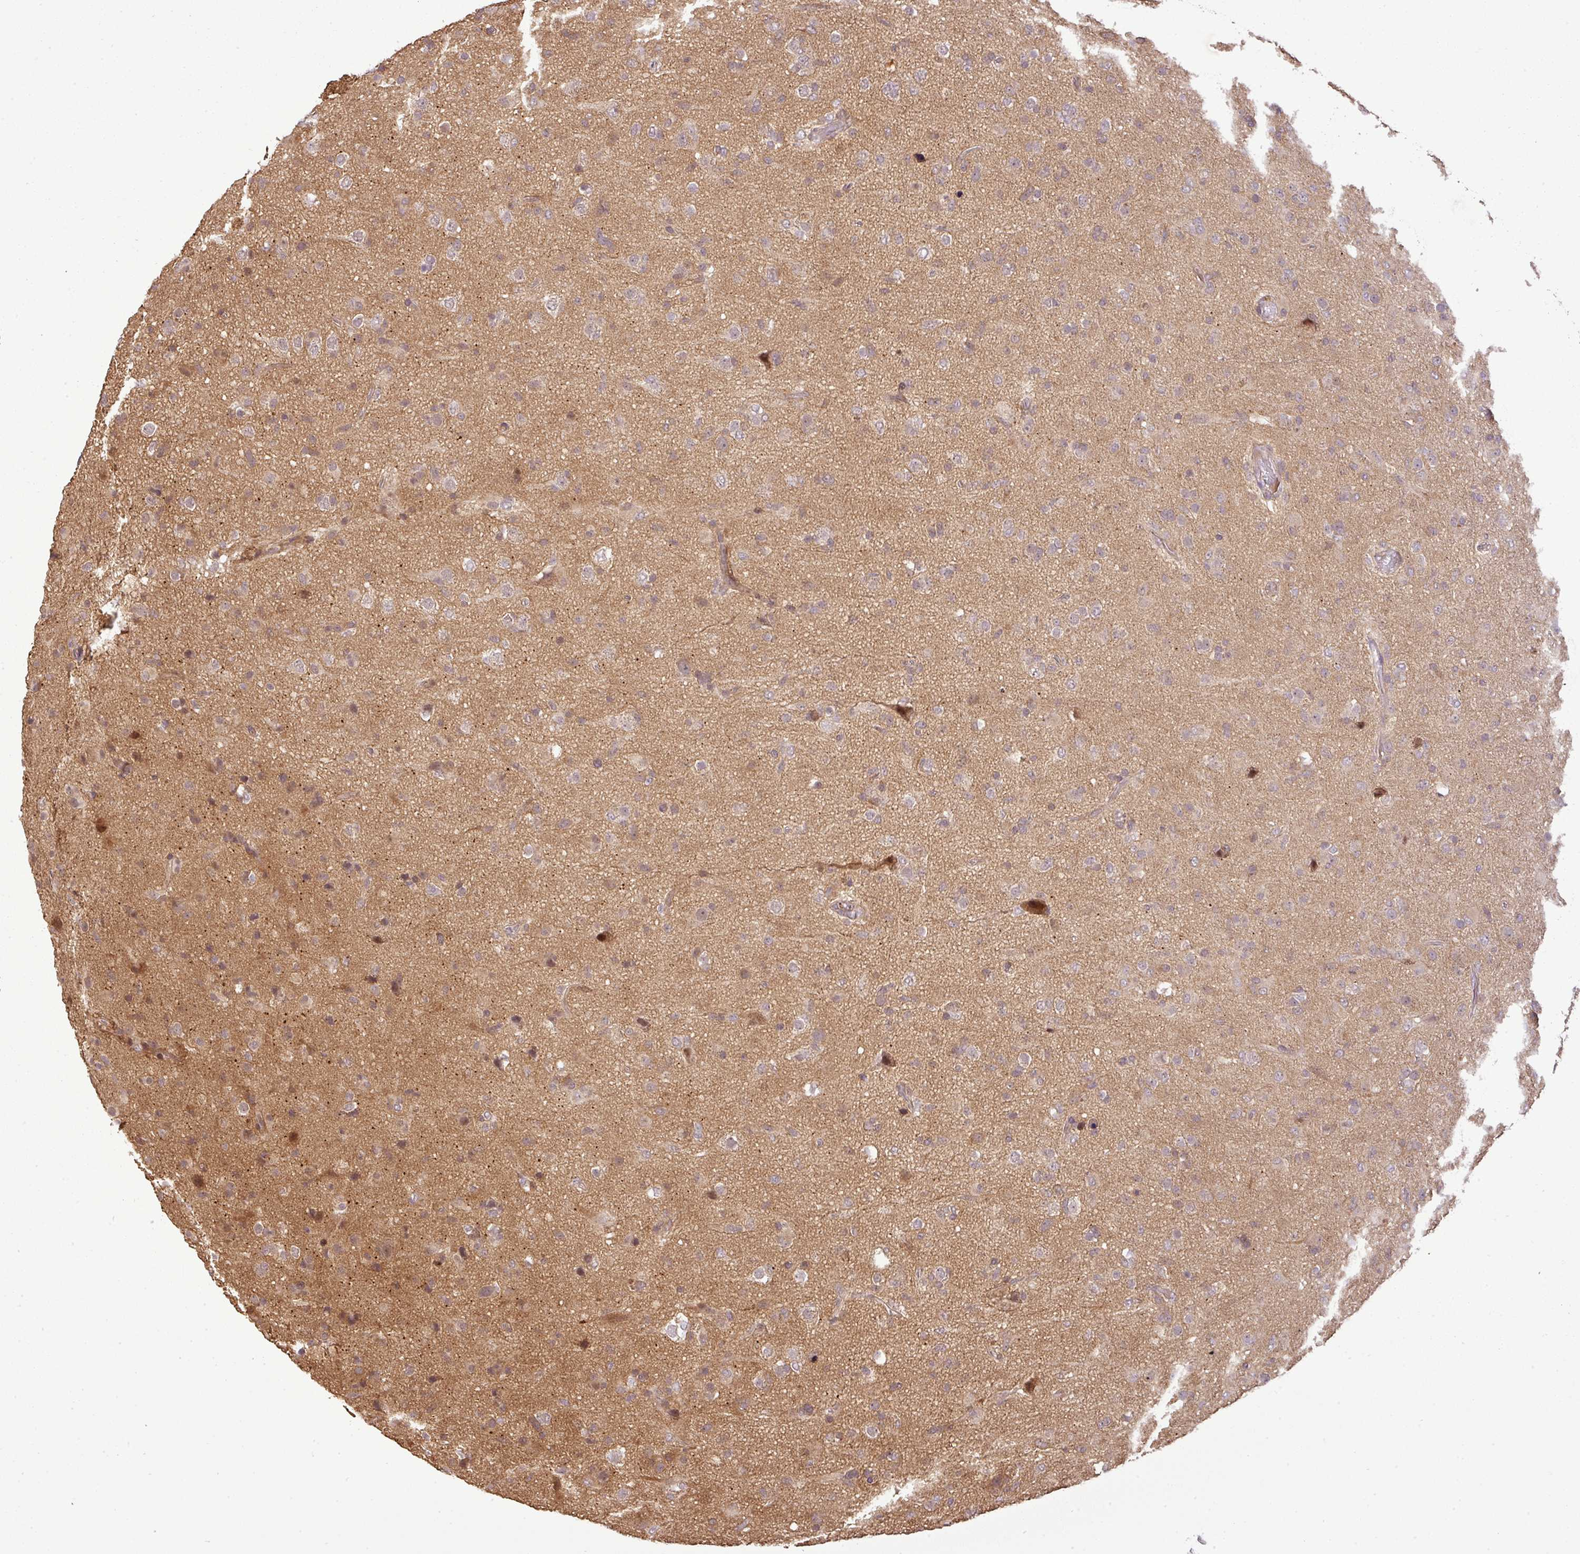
{"staining": {"intensity": "negative", "quantity": "none", "location": "none"}, "tissue": "glioma", "cell_type": "Tumor cells", "image_type": "cancer", "snomed": [{"axis": "morphology", "description": "Glioma, malignant, Low grade"}, {"axis": "topography", "description": "Brain"}], "caption": "The histopathology image exhibits no significant expression in tumor cells of malignant glioma (low-grade).", "gene": "FAIM", "patient": {"sex": "male", "age": 65}}